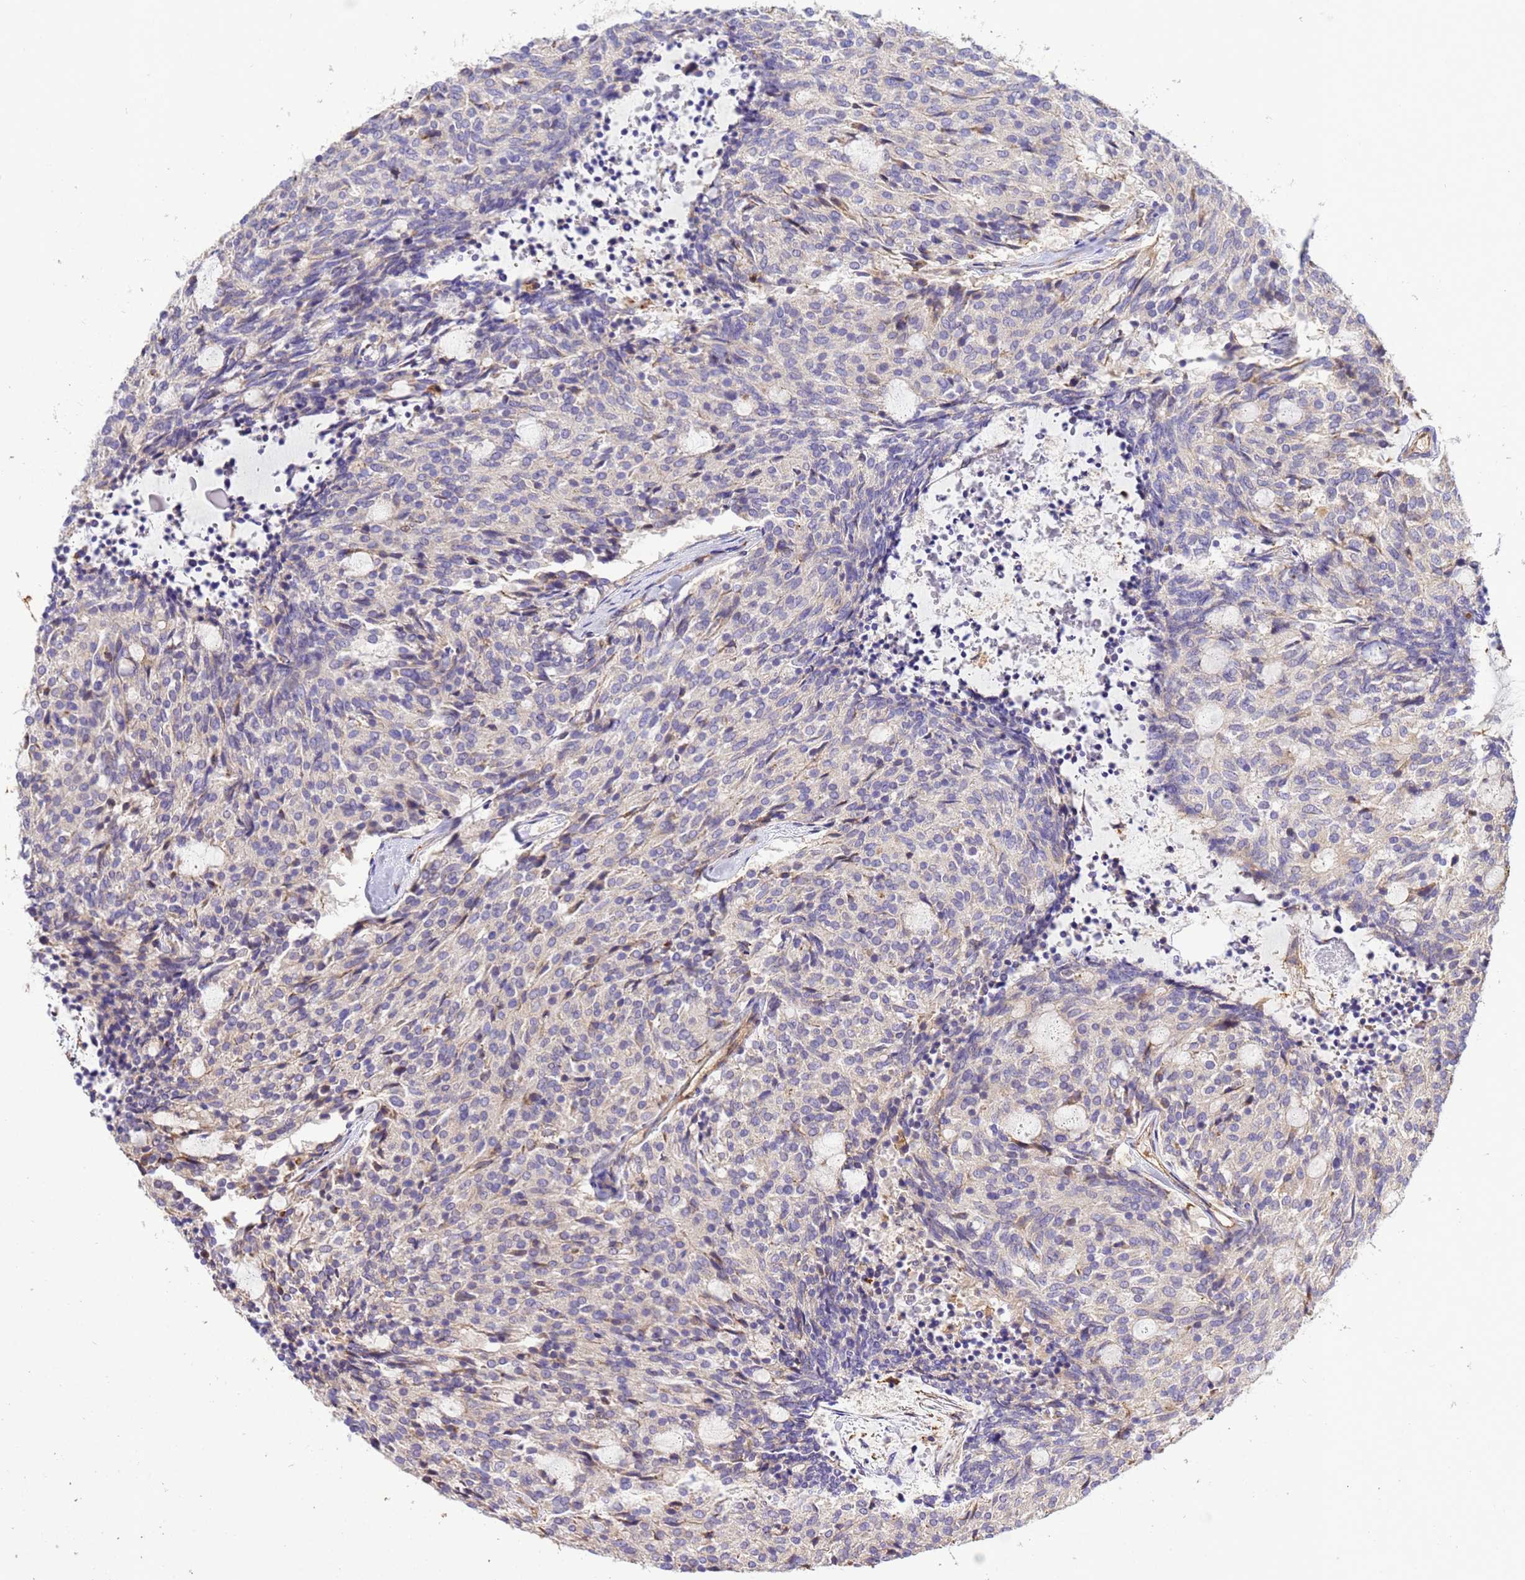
{"staining": {"intensity": "negative", "quantity": "none", "location": "none"}, "tissue": "carcinoid", "cell_type": "Tumor cells", "image_type": "cancer", "snomed": [{"axis": "morphology", "description": "Carcinoid, malignant, NOS"}, {"axis": "topography", "description": "Pancreas"}], "caption": "Immunohistochemistry (IHC) of human carcinoid (malignant) exhibits no staining in tumor cells.", "gene": "WDR64", "patient": {"sex": "female", "age": 54}}